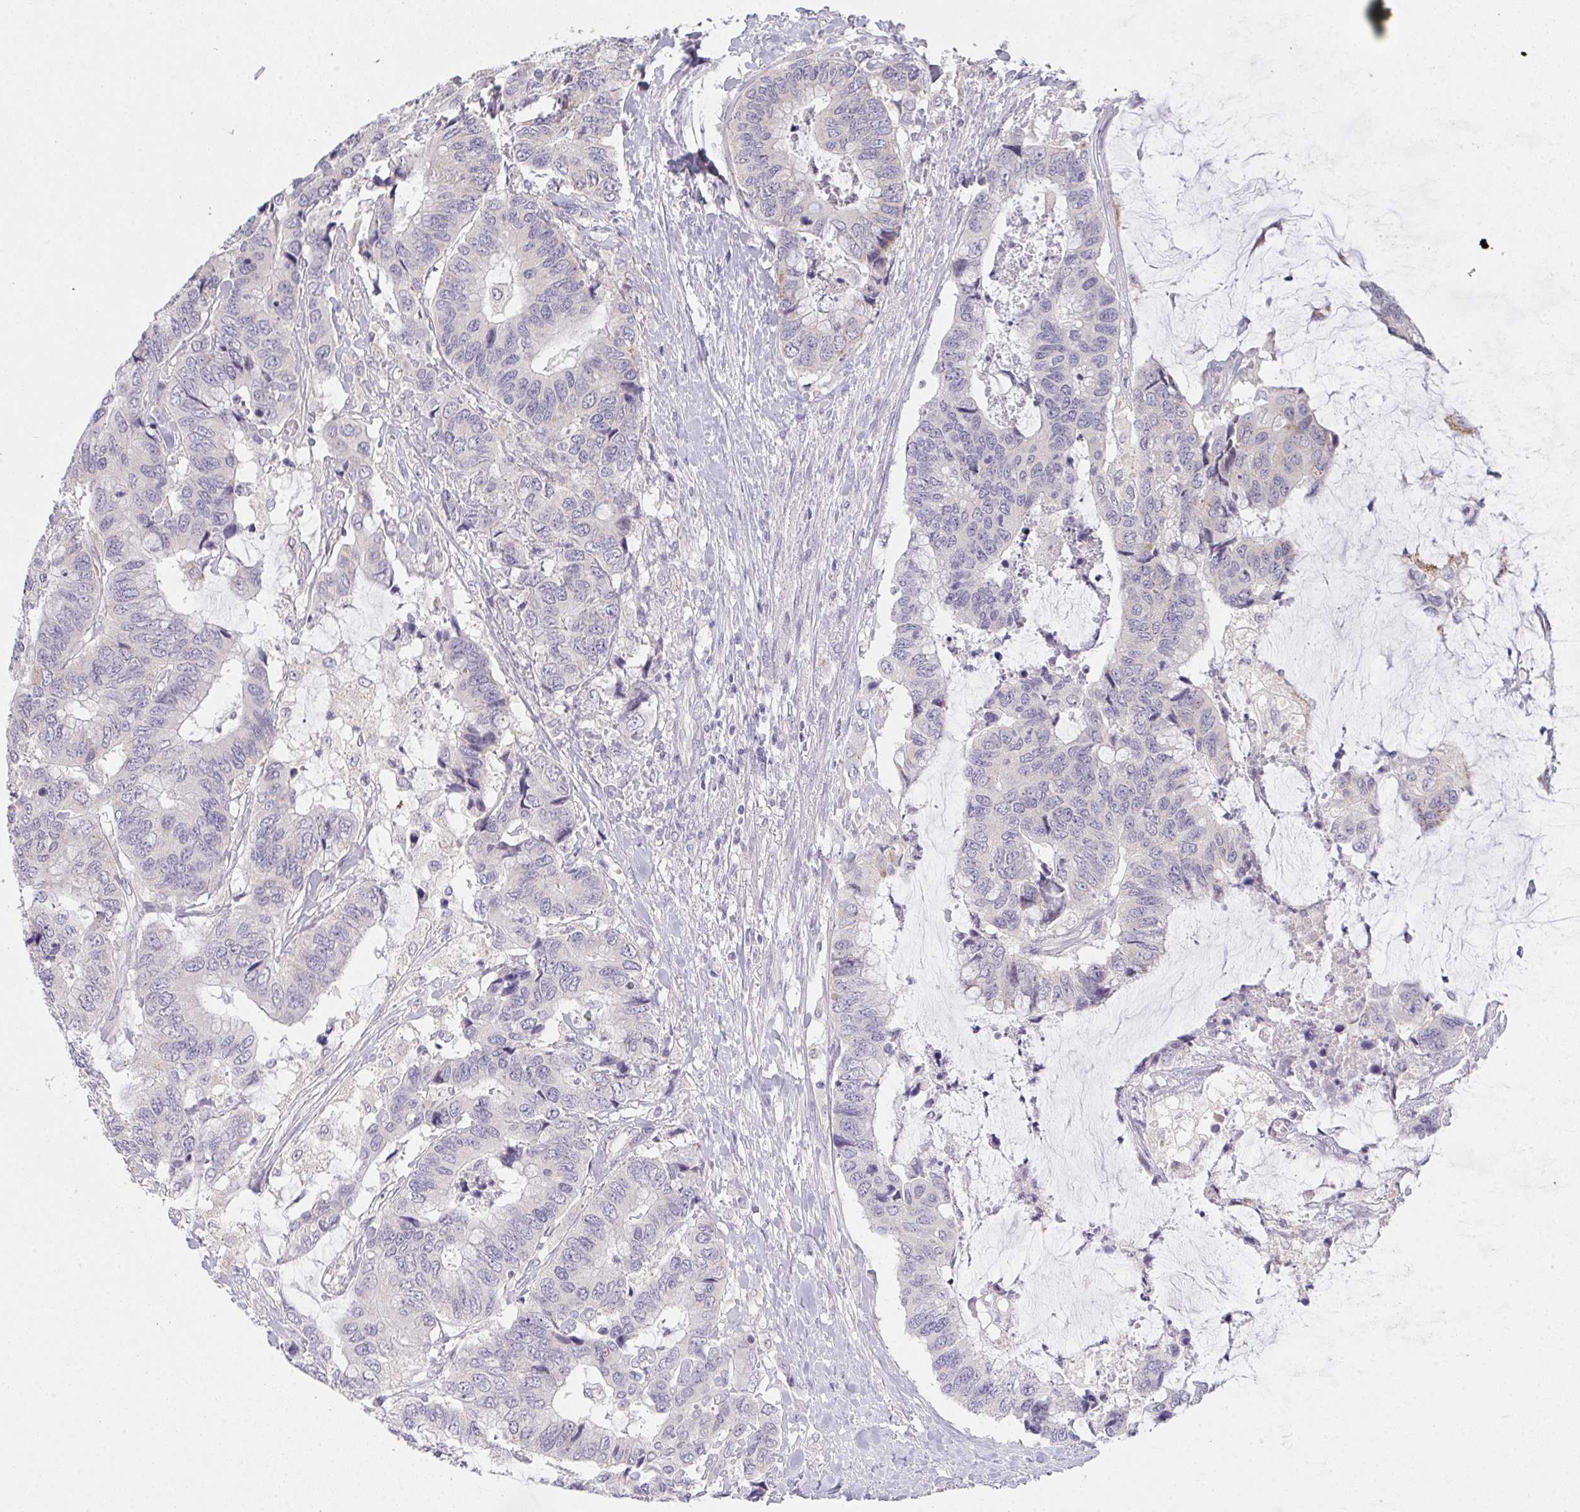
{"staining": {"intensity": "negative", "quantity": "none", "location": "none"}, "tissue": "colorectal cancer", "cell_type": "Tumor cells", "image_type": "cancer", "snomed": [{"axis": "morphology", "description": "Adenocarcinoma, NOS"}, {"axis": "topography", "description": "Rectum"}], "caption": "Histopathology image shows no protein positivity in tumor cells of colorectal adenocarcinoma tissue.", "gene": "TMEM219", "patient": {"sex": "female", "age": 59}}